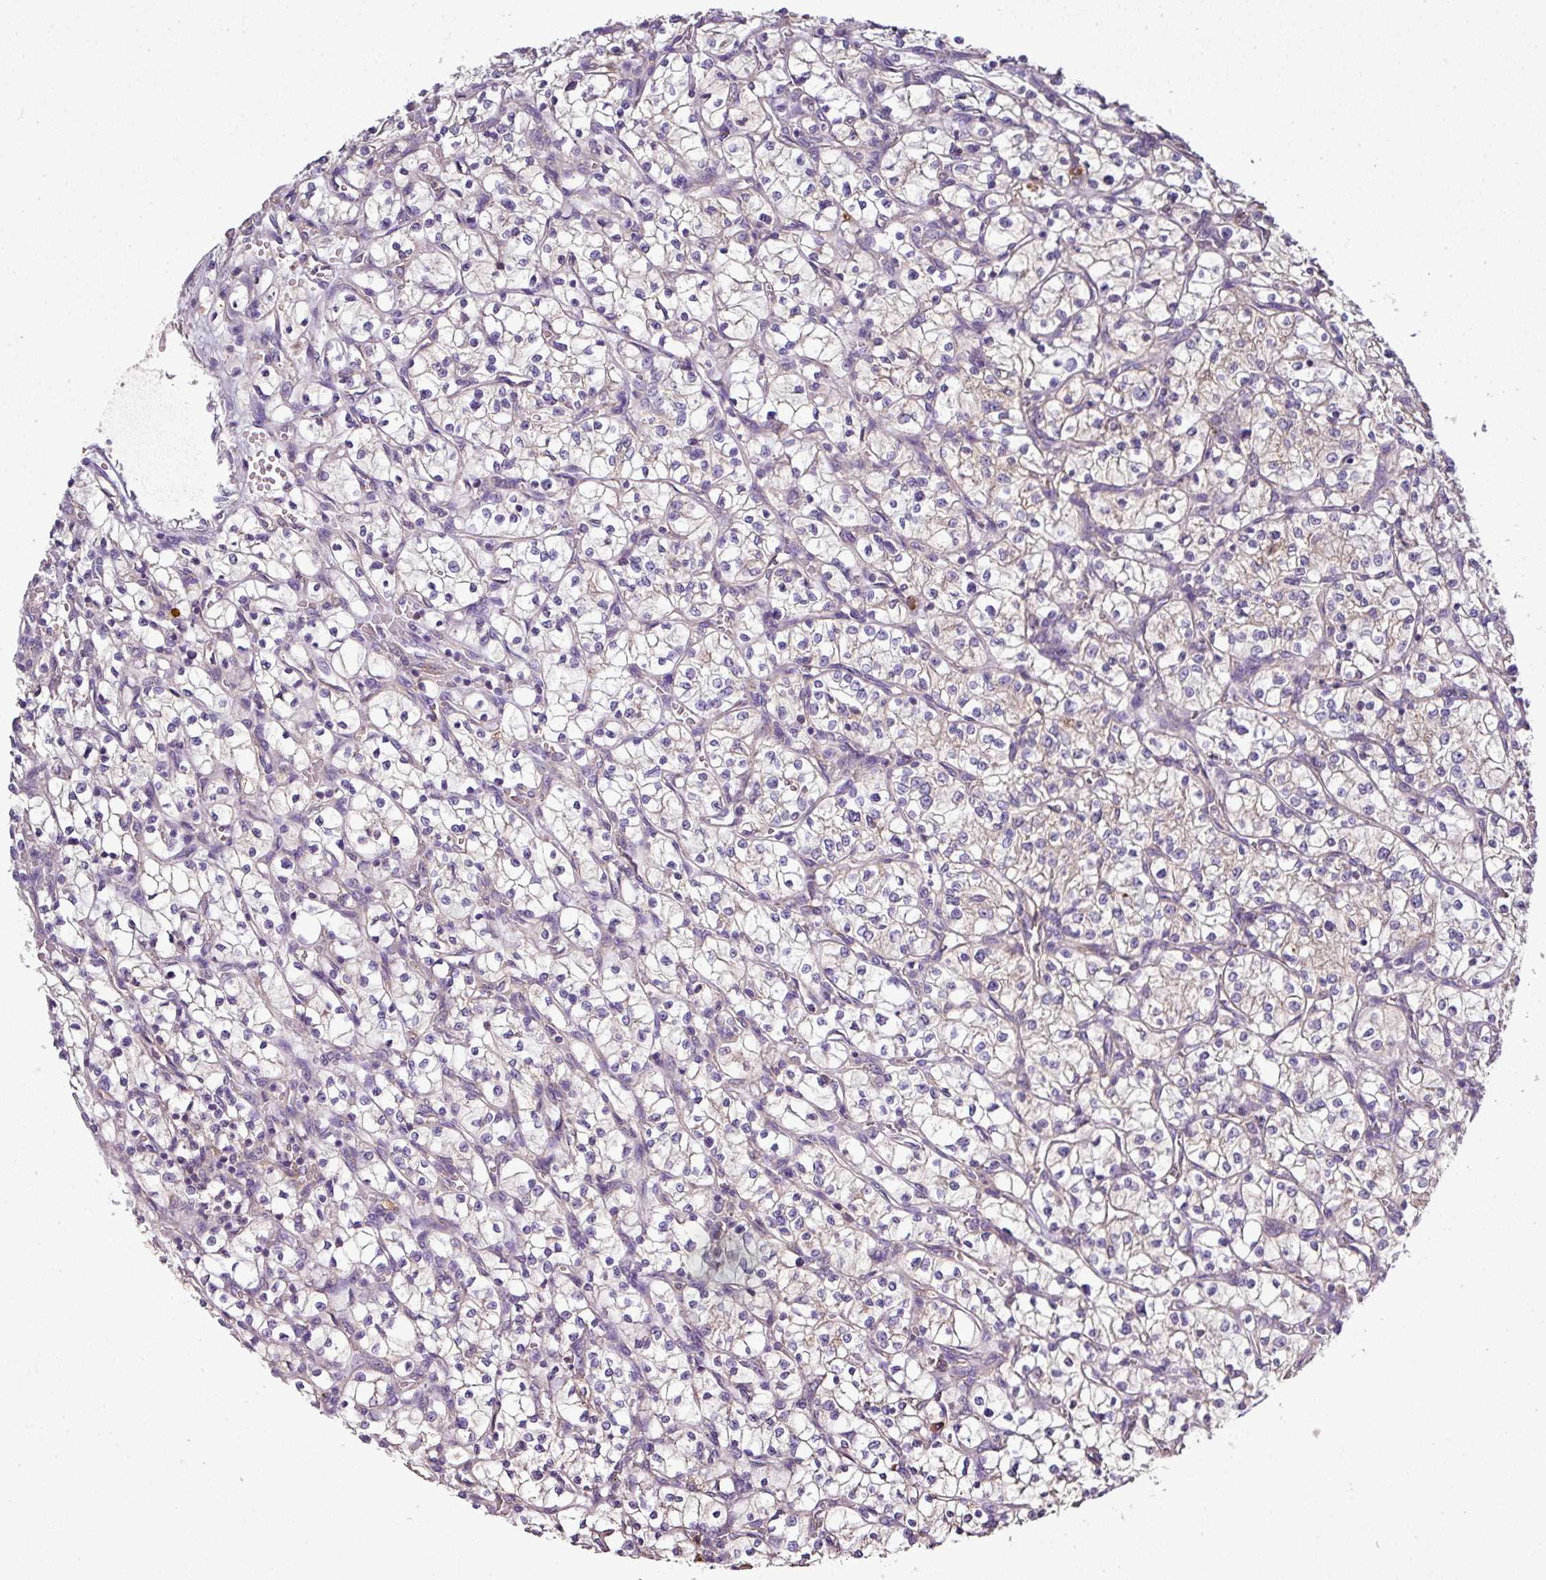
{"staining": {"intensity": "weak", "quantity": "25%-75%", "location": "cytoplasmic/membranous"}, "tissue": "renal cancer", "cell_type": "Tumor cells", "image_type": "cancer", "snomed": [{"axis": "morphology", "description": "Adenocarcinoma, NOS"}, {"axis": "topography", "description": "Kidney"}], "caption": "The histopathology image reveals a brown stain indicating the presence of a protein in the cytoplasmic/membranous of tumor cells in renal cancer. (DAB (3,3'-diaminobenzidine) IHC with brightfield microscopy, high magnification).", "gene": "CAB39L", "patient": {"sex": "female", "age": 64}}